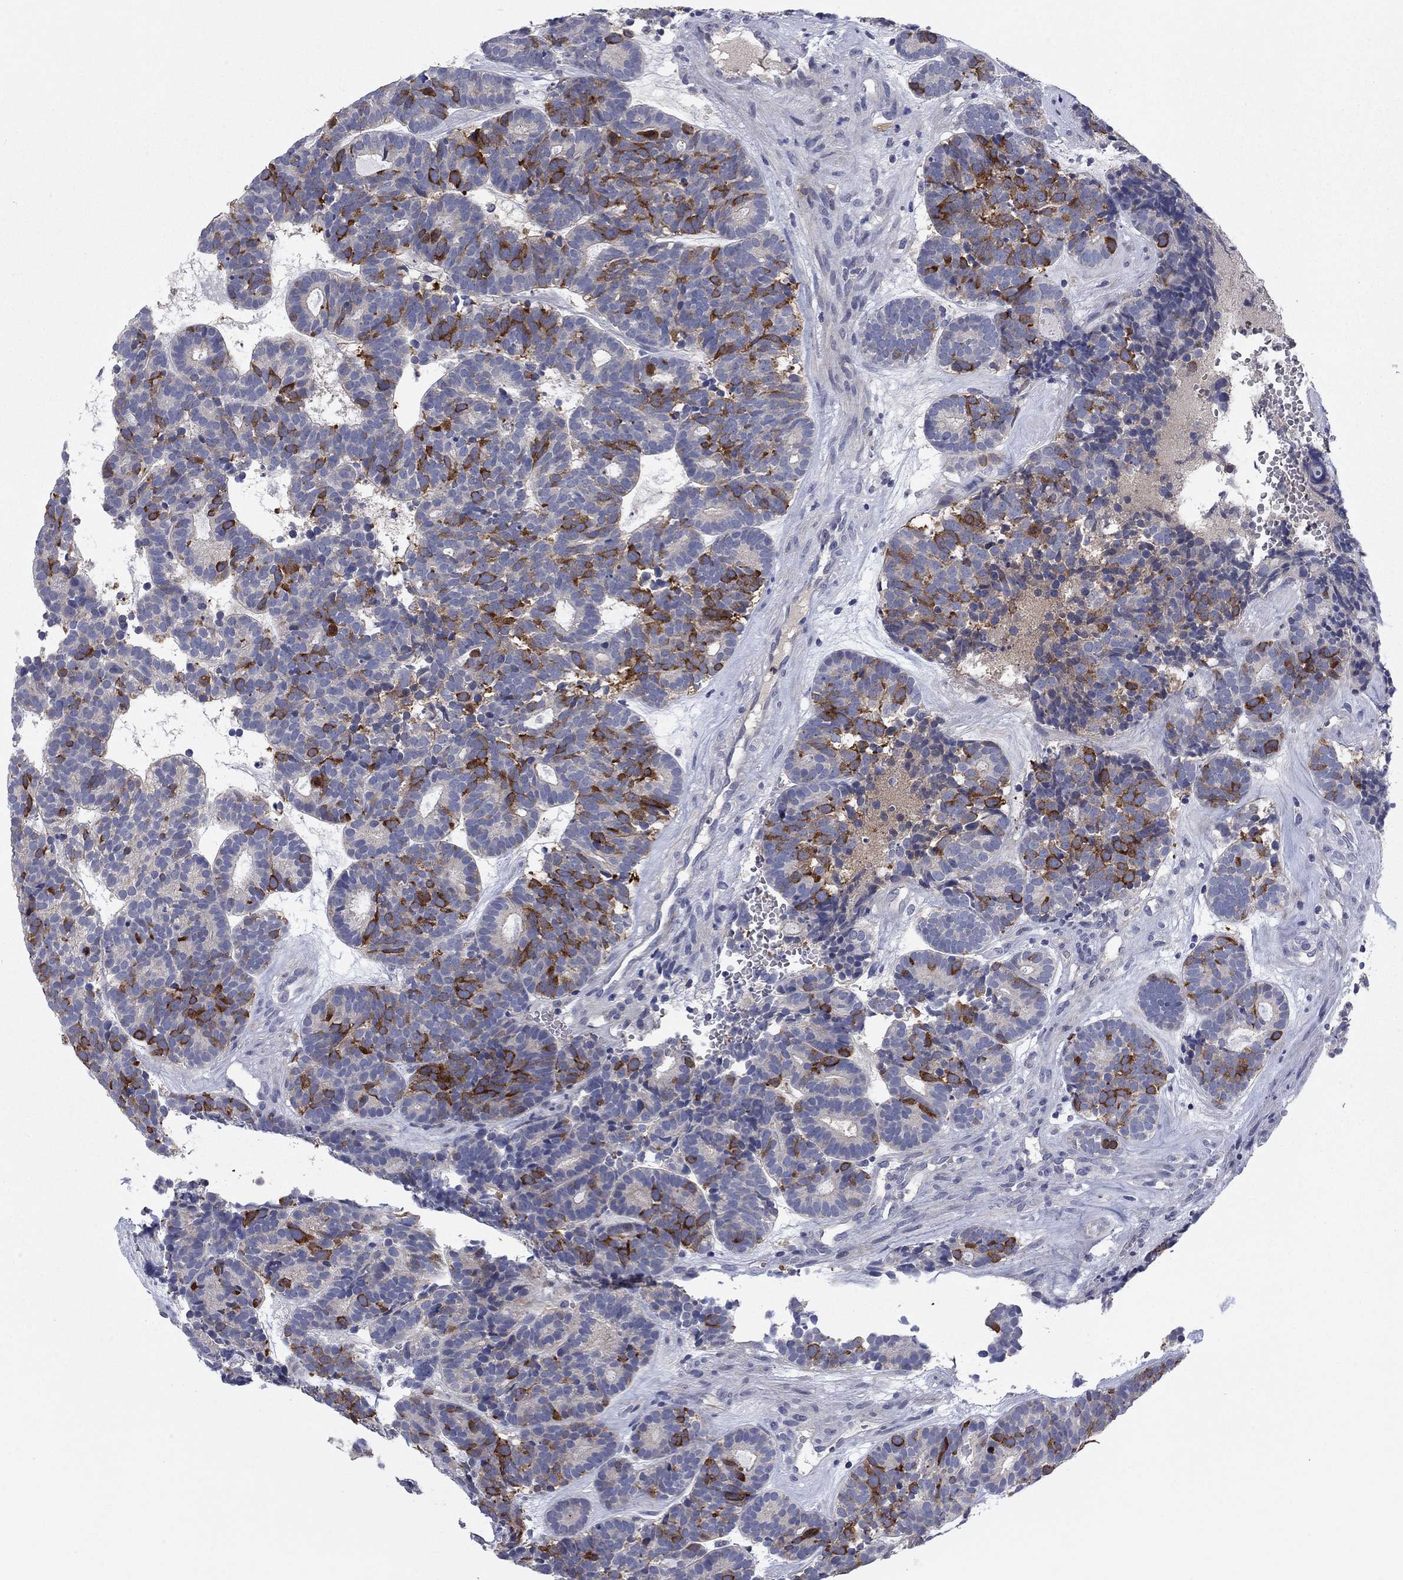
{"staining": {"intensity": "strong", "quantity": "<25%", "location": "cytoplasmic/membranous"}, "tissue": "head and neck cancer", "cell_type": "Tumor cells", "image_type": "cancer", "snomed": [{"axis": "morphology", "description": "Adenocarcinoma, NOS"}, {"axis": "topography", "description": "Head-Neck"}], "caption": "Immunohistochemical staining of human head and neck adenocarcinoma reveals strong cytoplasmic/membranous protein positivity in about <25% of tumor cells.", "gene": "KIF15", "patient": {"sex": "female", "age": 81}}